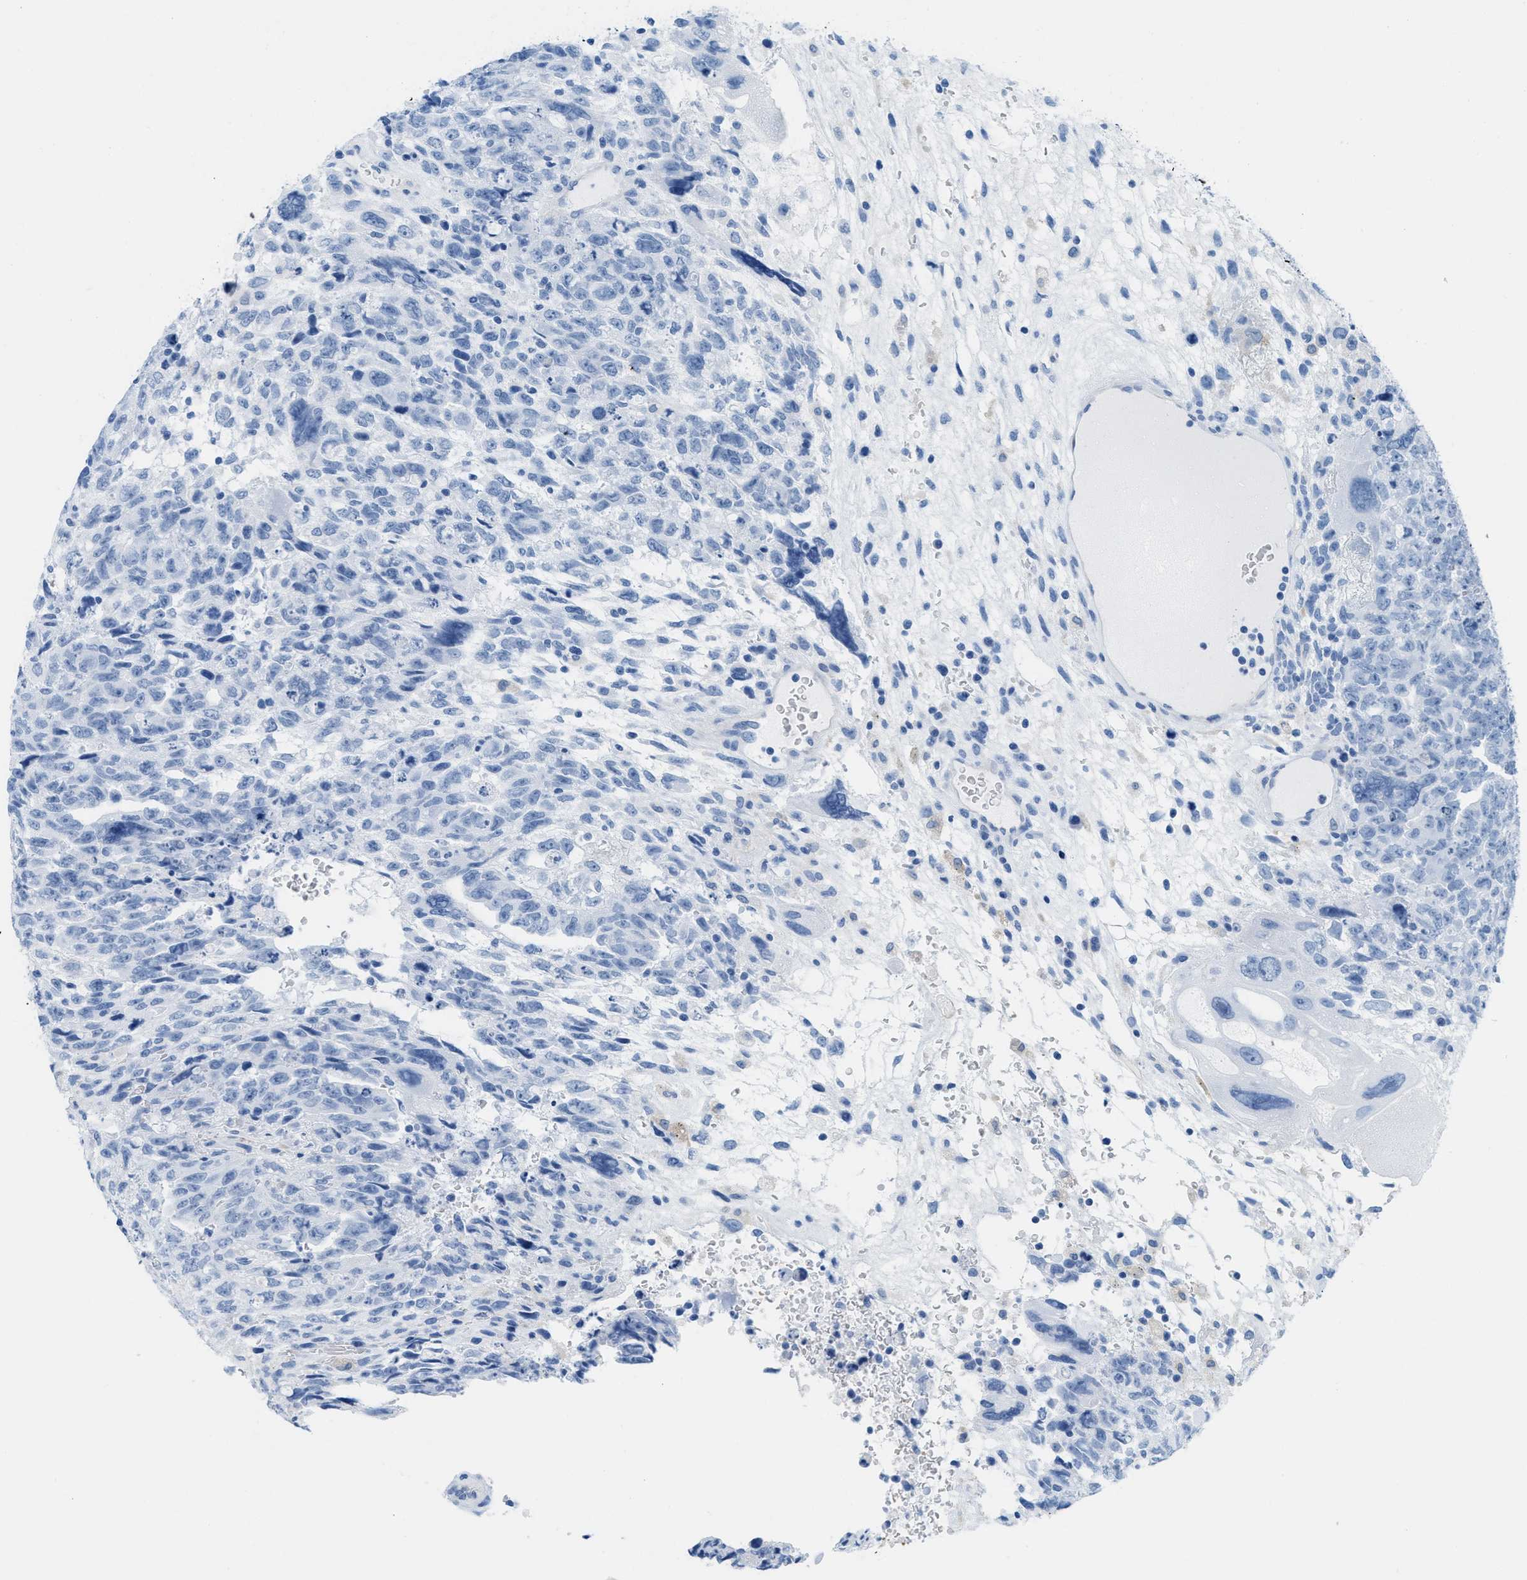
{"staining": {"intensity": "negative", "quantity": "none", "location": "none"}, "tissue": "testis cancer", "cell_type": "Tumor cells", "image_type": "cancer", "snomed": [{"axis": "morphology", "description": "Carcinoma, Embryonal, NOS"}, {"axis": "topography", "description": "Testis"}], "caption": "A histopathology image of testis embryonal carcinoma stained for a protein exhibits no brown staining in tumor cells.", "gene": "ASGR1", "patient": {"sex": "male", "age": 28}}